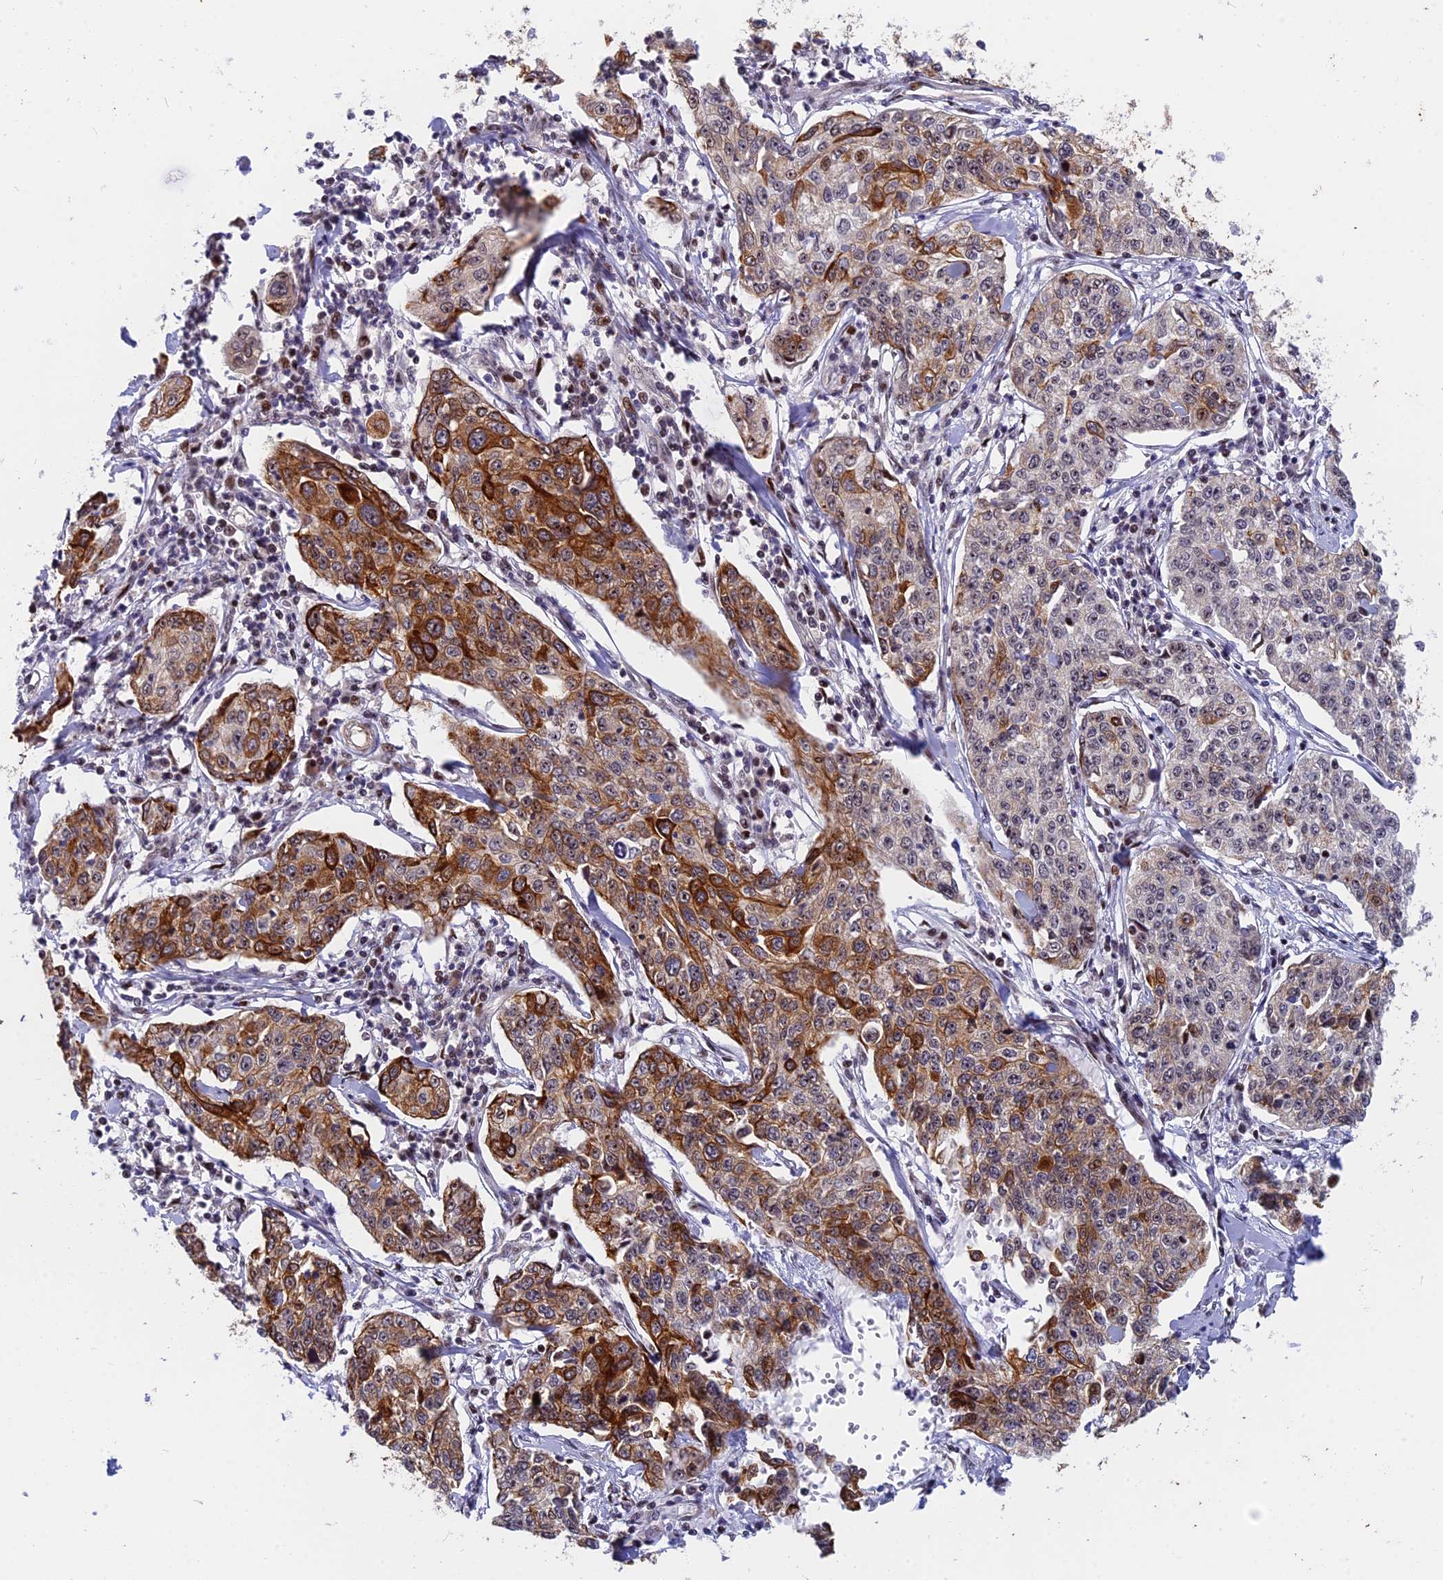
{"staining": {"intensity": "strong", "quantity": "25%-75%", "location": "cytoplasmic/membranous"}, "tissue": "cervical cancer", "cell_type": "Tumor cells", "image_type": "cancer", "snomed": [{"axis": "morphology", "description": "Squamous cell carcinoma, NOS"}, {"axis": "topography", "description": "Cervix"}], "caption": "High-magnification brightfield microscopy of squamous cell carcinoma (cervical) stained with DAB (brown) and counterstained with hematoxylin (blue). tumor cells exhibit strong cytoplasmic/membranous positivity is present in about25%-75% of cells.", "gene": "ANKRD34B", "patient": {"sex": "female", "age": 35}}